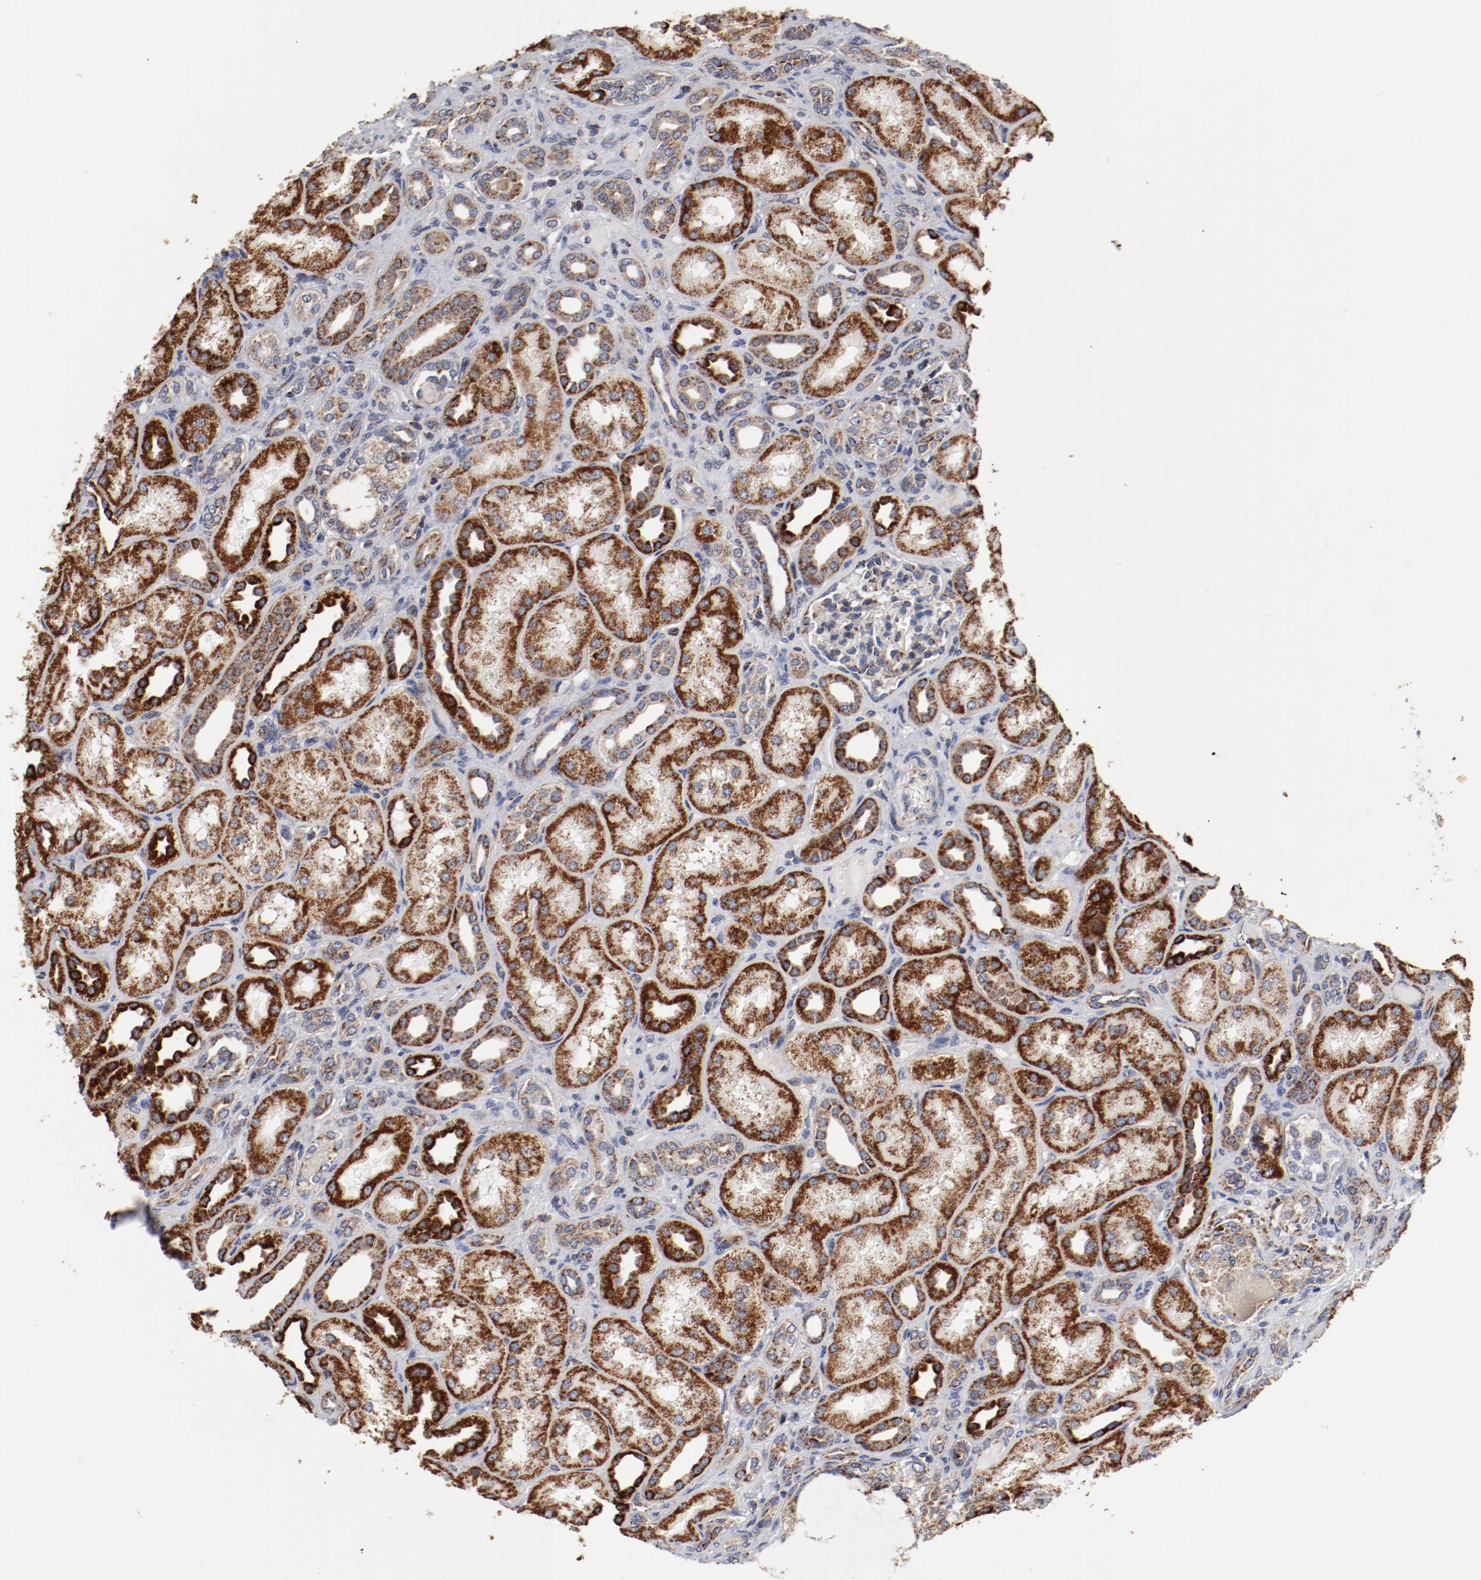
{"staining": {"intensity": "weak", "quantity": ">75%", "location": "cytoplasmic/membranous"}, "tissue": "kidney", "cell_type": "Cells in glomeruli", "image_type": "normal", "snomed": [{"axis": "morphology", "description": "Normal tissue, NOS"}, {"axis": "topography", "description": "Kidney"}], "caption": "Immunohistochemical staining of unremarkable kidney exhibits >75% levels of weak cytoplasmic/membranous protein staining in about >75% of cells in glomeruli. (DAB IHC, brown staining for protein, blue staining for nuclei).", "gene": "NDUFV2", "patient": {"sex": "male", "age": 7}}